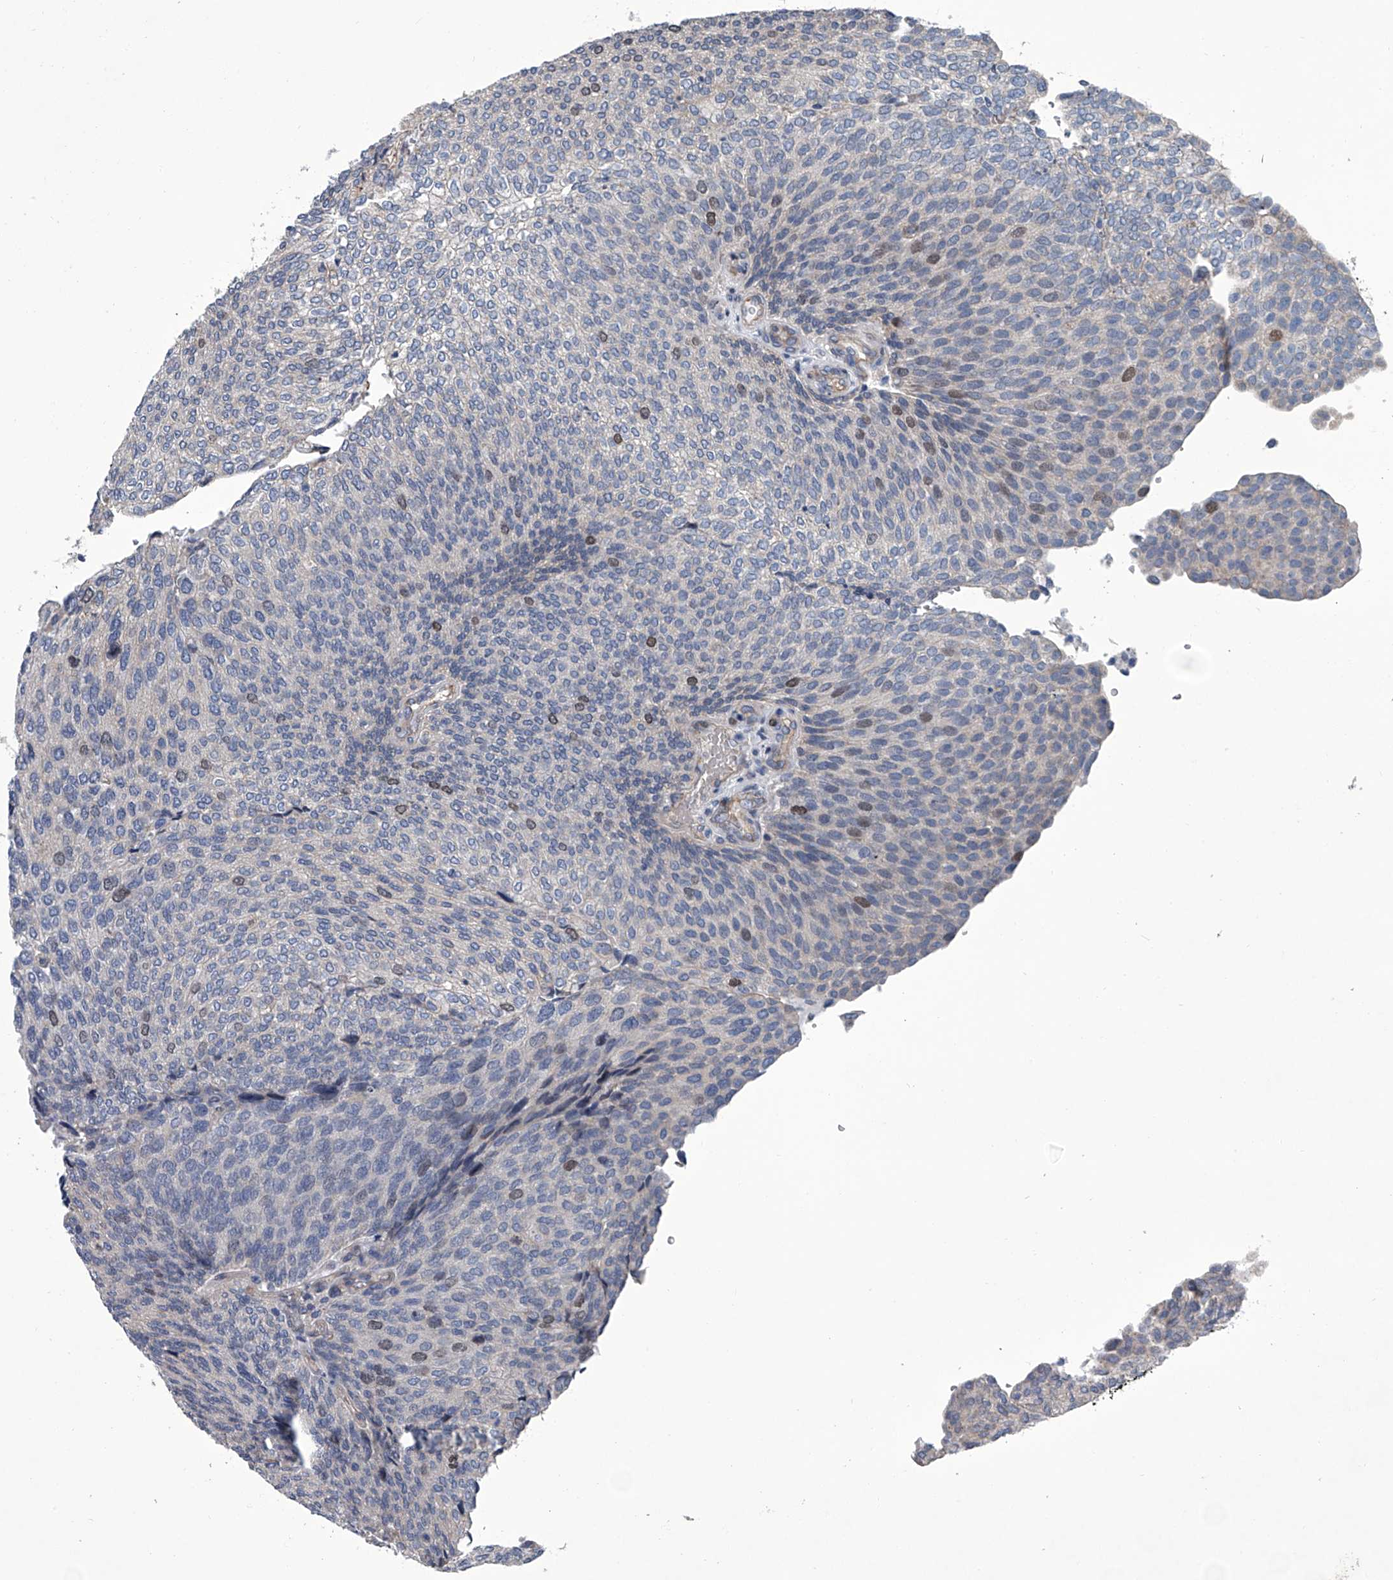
{"staining": {"intensity": "weak", "quantity": "<25%", "location": "nuclear"}, "tissue": "urothelial cancer", "cell_type": "Tumor cells", "image_type": "cancer", "snomed": [{"axis": "morphology", "description": "Urothelial carcinoma, Low grade"}, {"axis": "topography", "description": "Urinary bladder"}], "caption": "A micrograph of urothelial carcinoma (low-grade) stained for a protein shows no brown staining in tumor cells.", "gene": "ABCG1", "patient": {"sex": "female", "age": 79}}